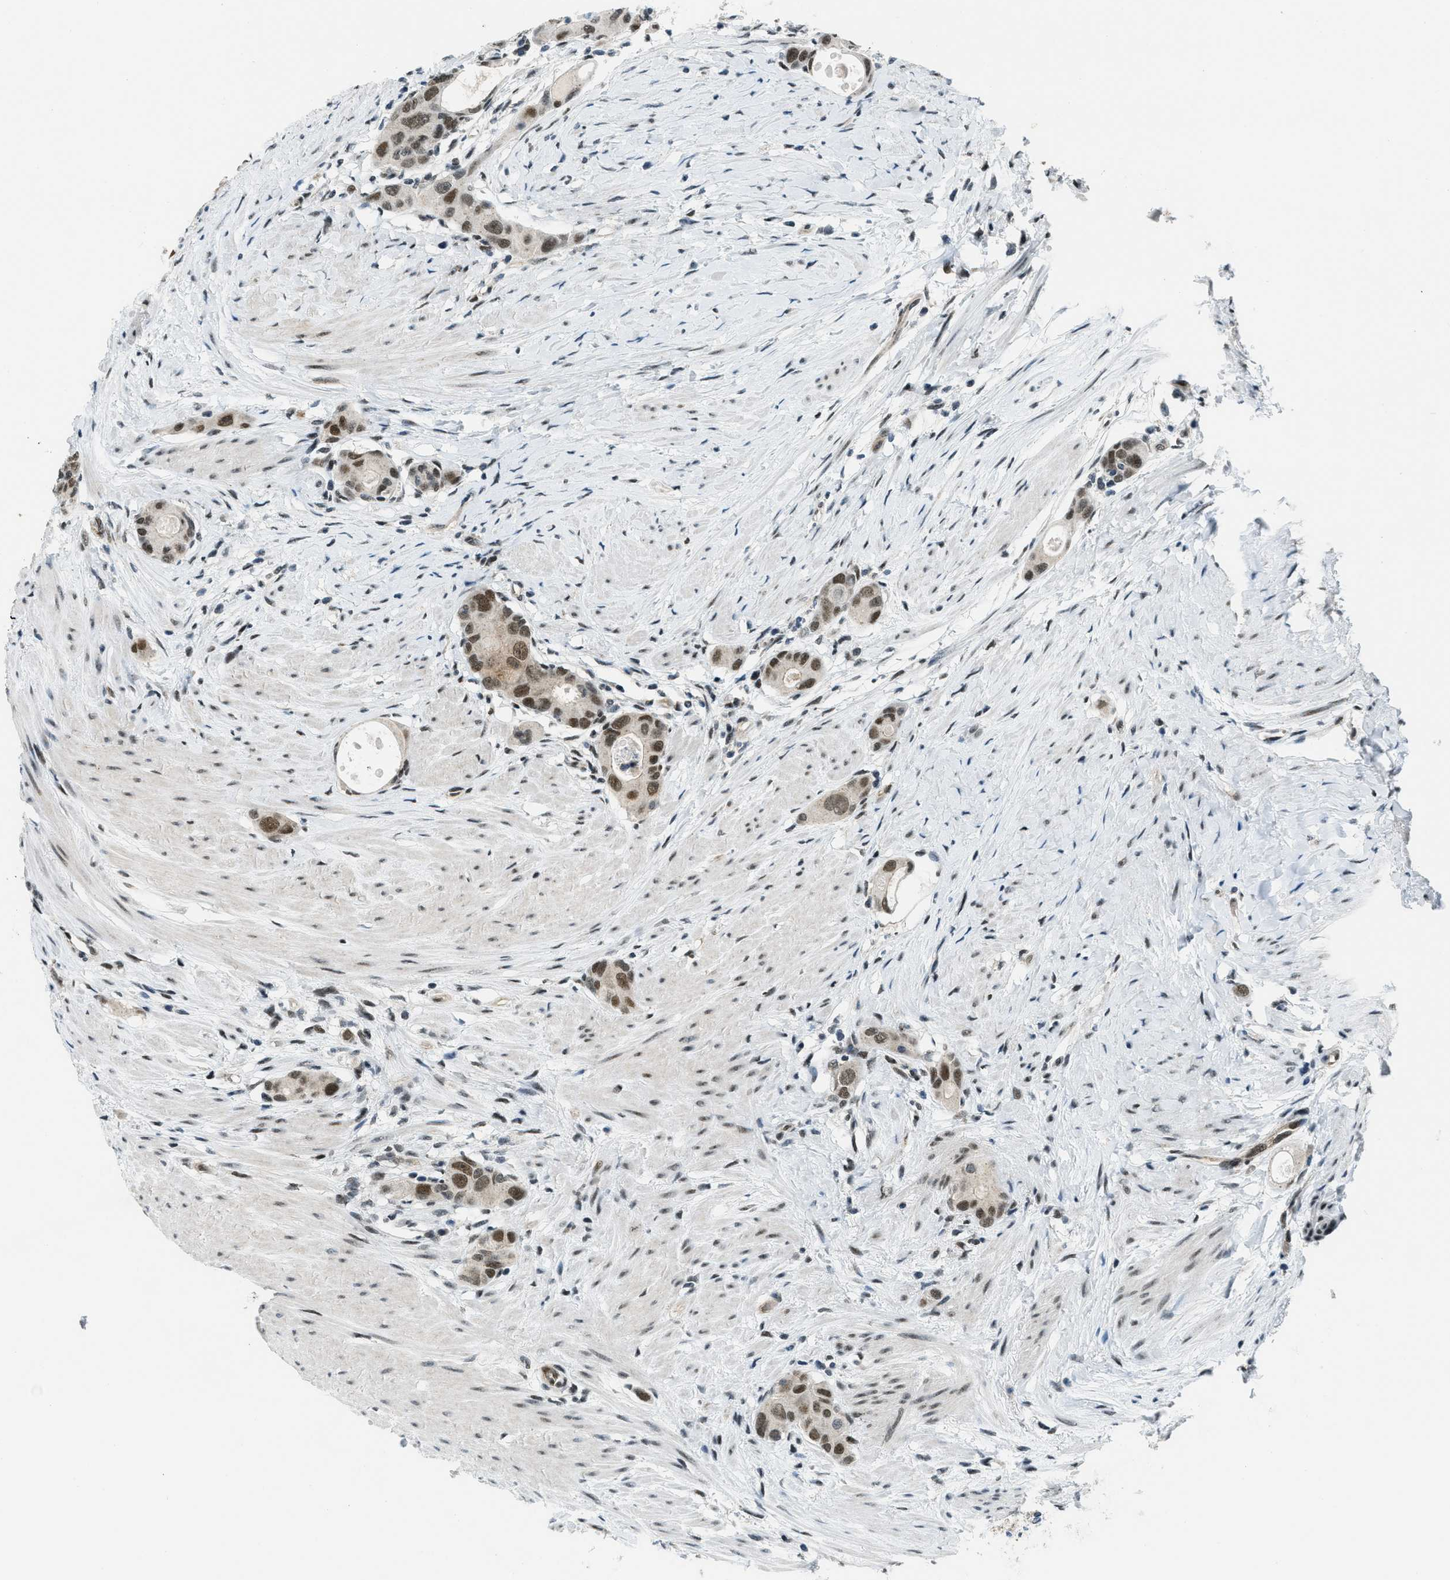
{"staining": {"intensity": "moderate", "quantity": ">75%", "location": "nuclear"}, "tissue": "colorectal cancer", "cell_type": "Tumor cells", "image_type": "cancer", "snomed": [{"axis": "morphology", "description": "Adenocarcinoma, NOS"}, {"axis": "topography", "description": "Rectum"}], "caption": "Immunohistochemical staining of human colorectal cancer (adenocarcinoma) exhibits medium levels of moderate nuclear staining in about >75% of tumor cells. The staining was performed using DAB to visualize the protein expression in brown, while the nuclei were stained in blue with hematoxylin (Magnification: 20x).", "gene": "KLF6", "patient": {"sex": "male", "age": 51}}